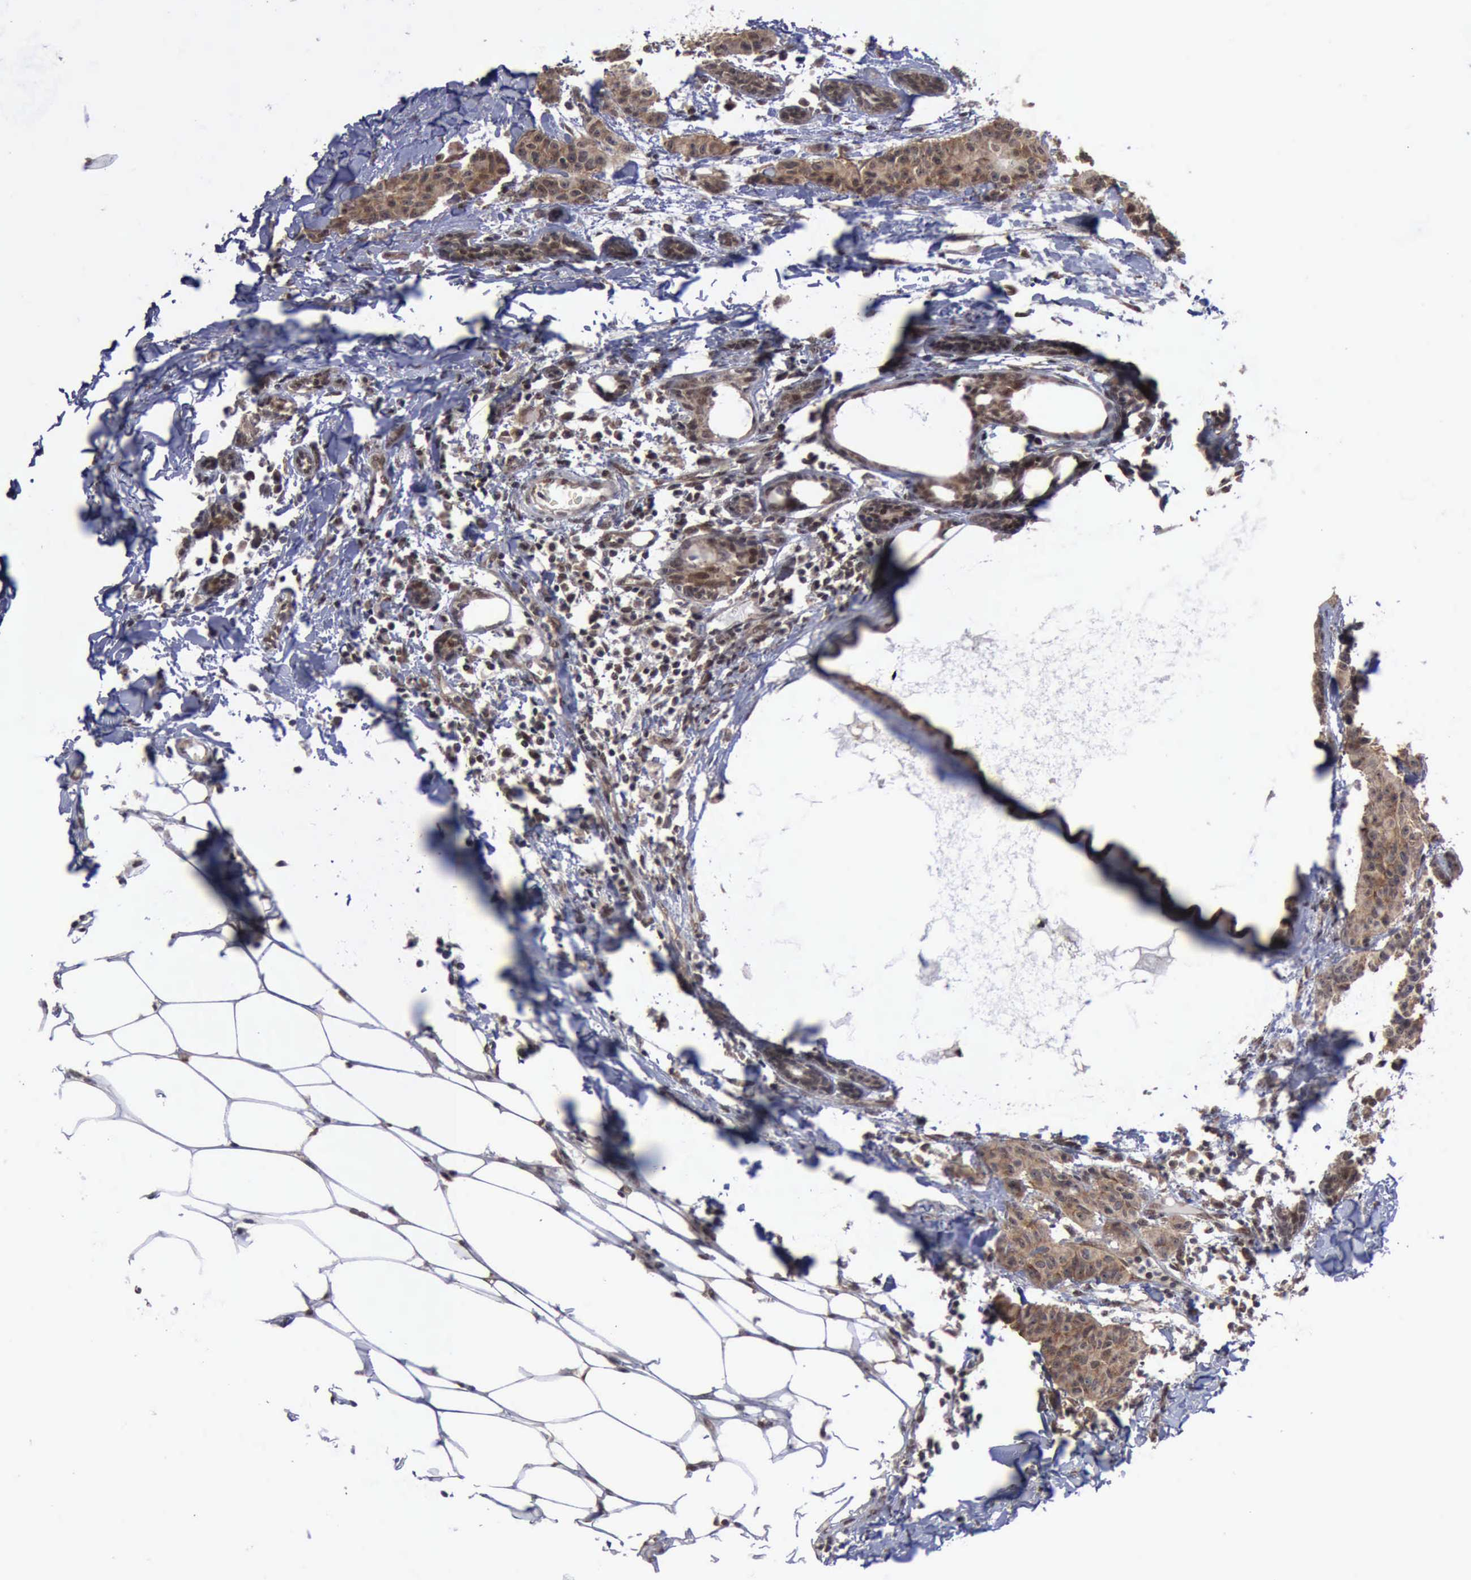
{"staining": {"intensity": "weak", "quantity": ">75%", "location": "cytoplasmic/membranous"}, "tissue": "breast cancer", "cell_type": "Tumor cells", "image_type": "cancer", "snomed": [{"axis": "morphology", "description": "Duct carcinoma"}, {"axis": "topography", "description": "Breast"}], "caption": "This photomicrograph reveals immunohistochemistry staining of human invasive ductal carcinoma (breast), with low weak cytoplasmic/membranous positivity in approximately >75% of tumor cells.", "gene": "RTCB", "patient": {"sex": "female", "age": 40}}